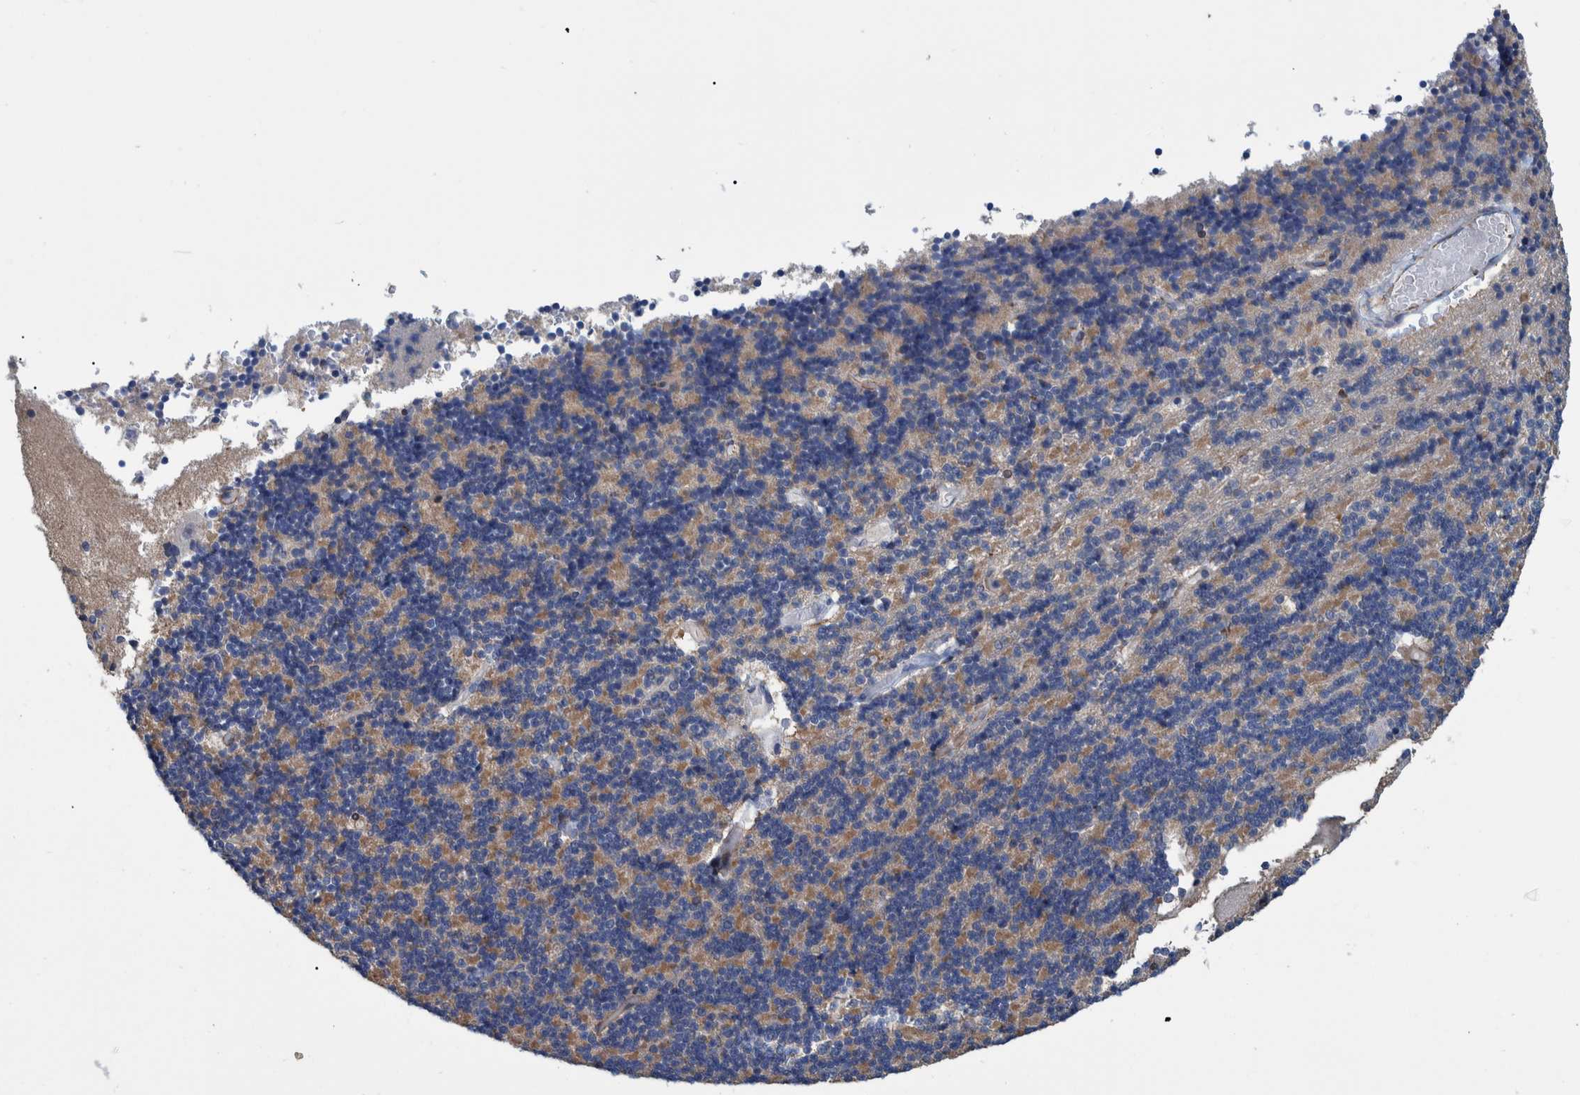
{"staining": {"intensity": "moderate", "quantity": "<25%", "location": "cytoplasmic/membranous"}, "tissue": "cerebellum", "cell_type": "Cells in granular layer", "image_type": "normal", "snomed": [{"axis": "morphology", "description": "Normal tissue, NOS"}, {"axis": "topography", "description": "Cerebellum"}], "caption": "Protein expression analysis of normal human cerebellum reveals moderate cytoplasmic/membranous positivity in approximately <25% of cells in granular layer.", "gene": "MKS1", "patient": {"sex": "female", "age": 19}}